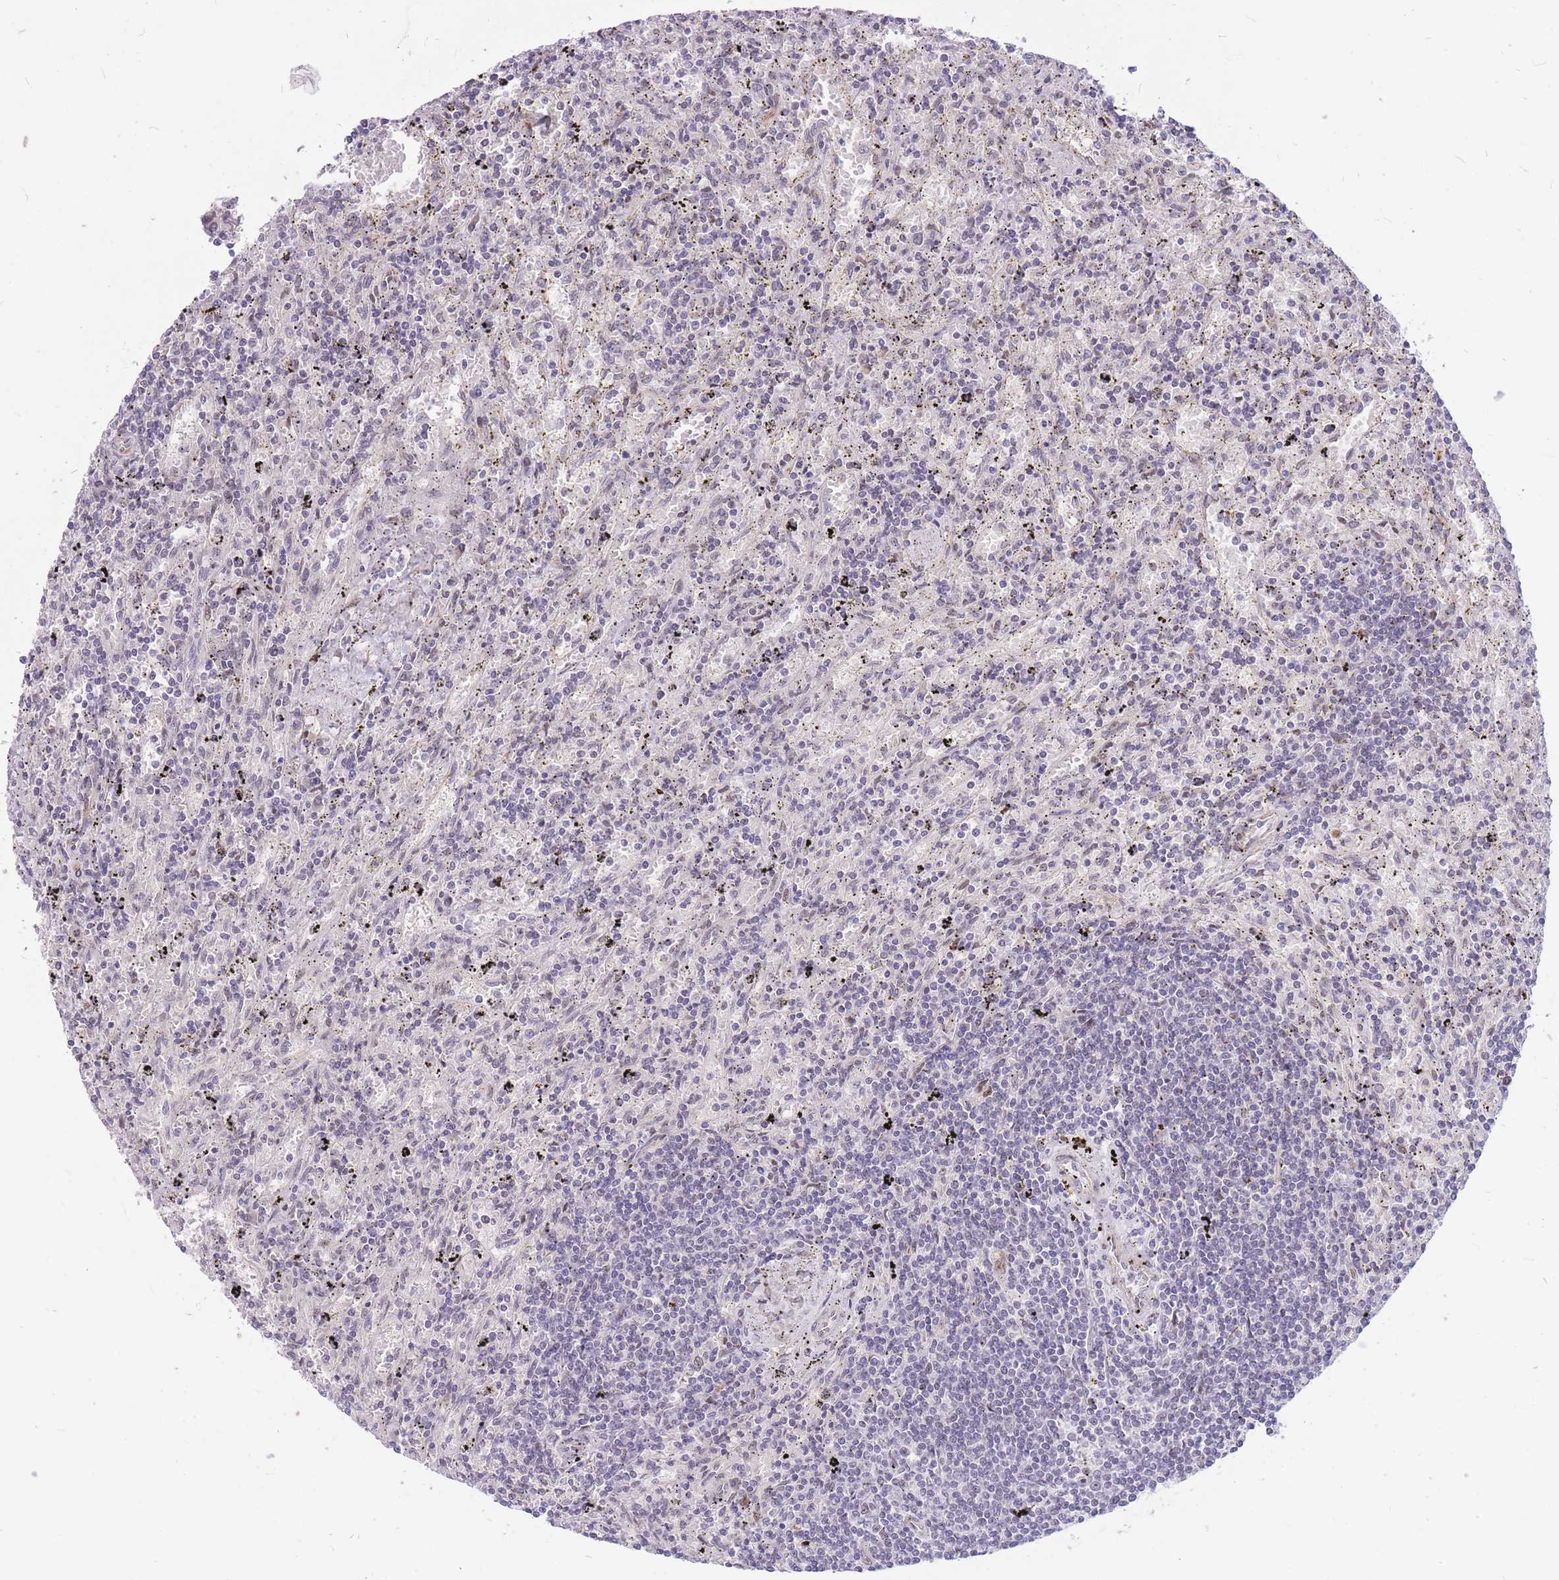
{"staining": {"intensity": "negative", "quantity": "none", "location": "none"}, "tissue": "lymphoma", "cell_type": "Tumor cells", "image_type": "cancer", "snomed": [{"axis": "morphology", "description": "Malignant lymphoma, non-Hodgkin's type, Low grade"}, {"axis": "topography", "description": "Spleen"}], "caption": "The immunohistochemistry image has no significant staining in tumor cells of lymphoma tissue.", "gene": "ERCC2", "patient": {"sex": "male", "age": 76}}